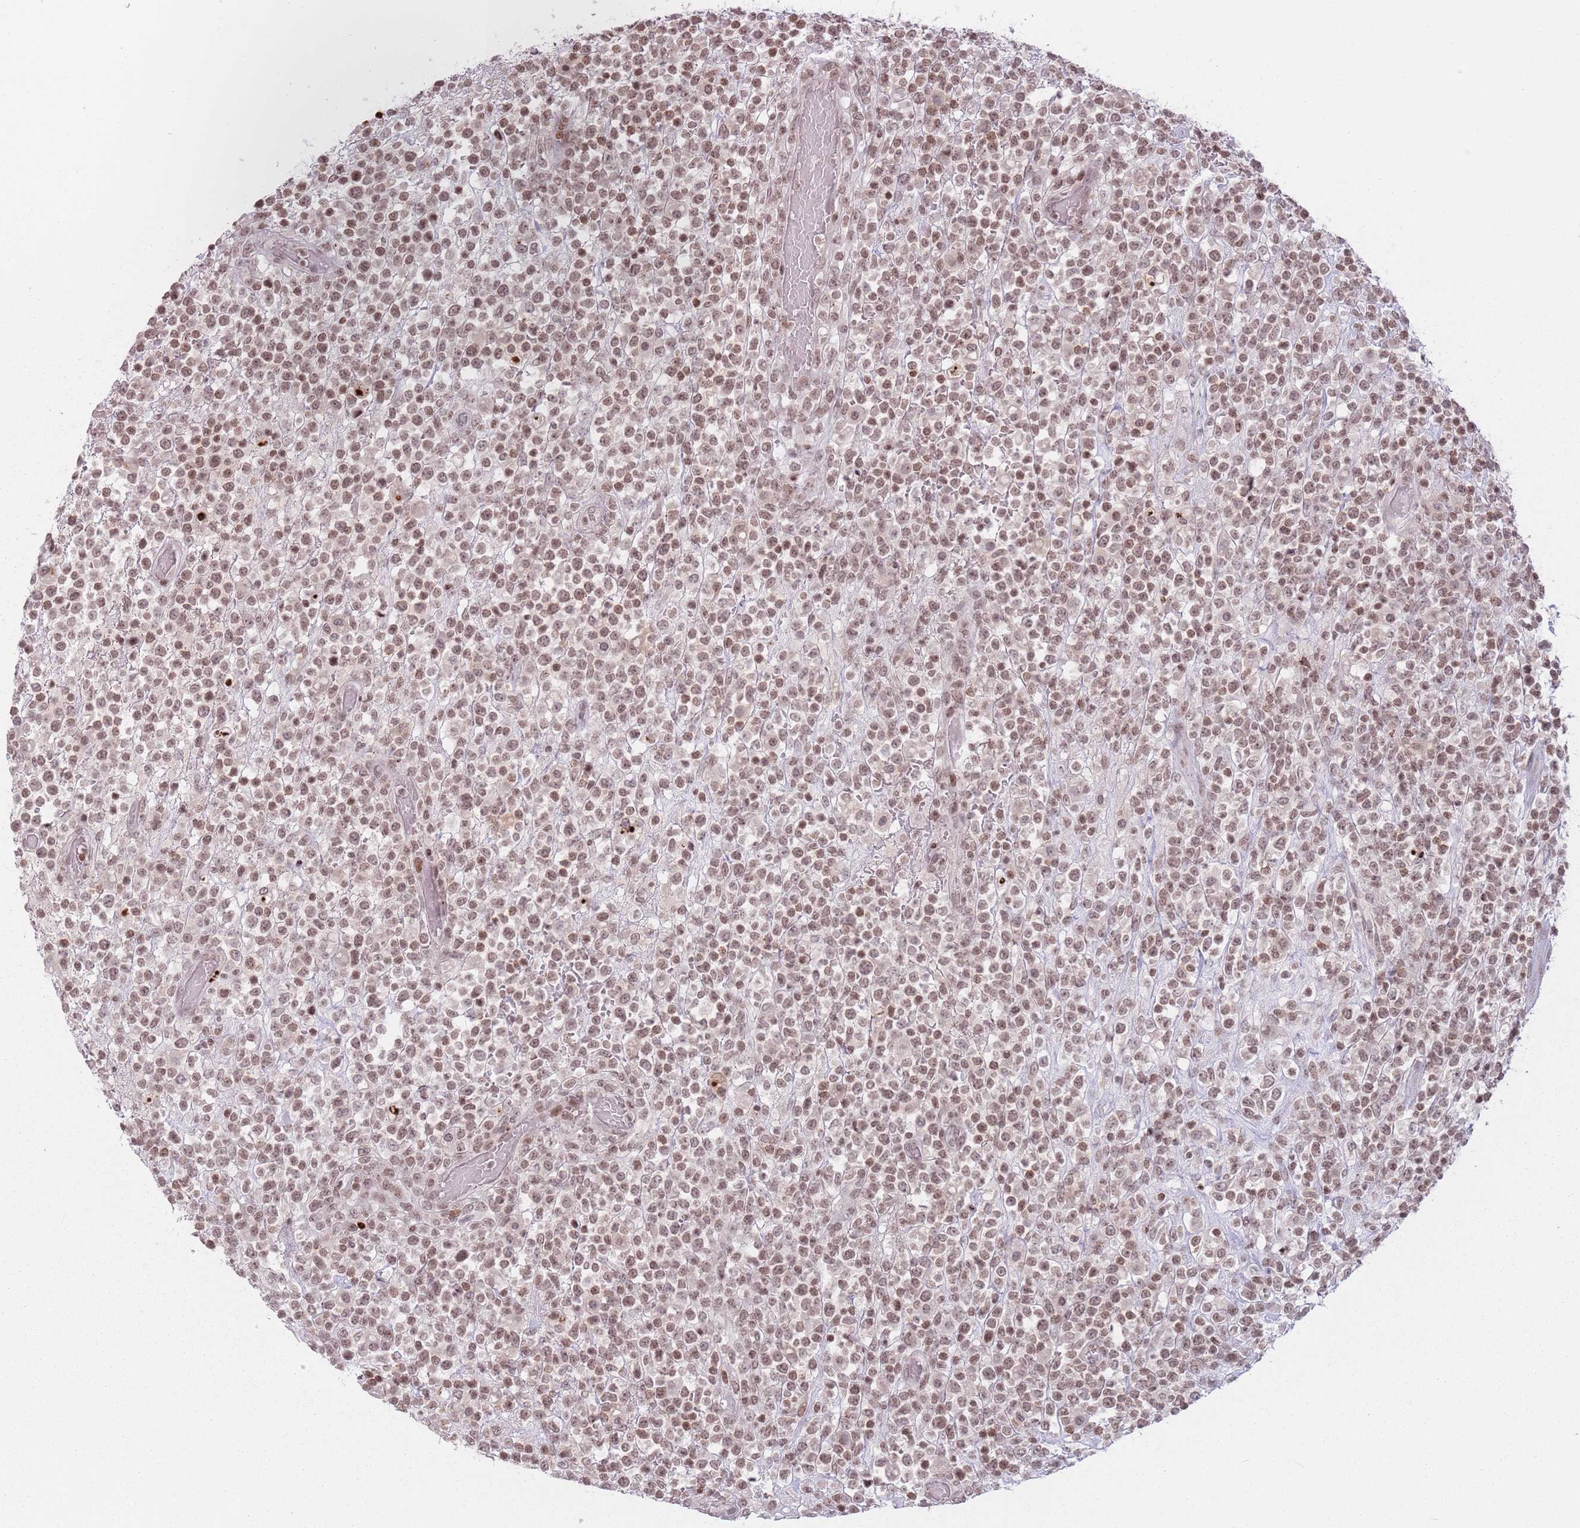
{"staining": {"intensity": "moderate", "quantity": ">75%", "location": "nuclear"}, "tissue": "lymphoma", "cell_type": "Tumor cells", "image_type": "cancer", "snomed": [{"axis": "morphology", "description": "Malignant lymphoma, non-Hodgkin's type, High grade"}, {"axis": "topography", "description": "Colon"}], "caption": "Moderate nuclear expression is seen in approximately >75% of tumor cells in high-grade malignant lymphoma, non-Hodgkin's type. The staining was performed using DAB (3,3'-diaminobenzidine), with brown indicating positive protein expression. Nuclei are stained blue with hematoxylin.", "gene": "SH3RF3", "patient": {"sex": "female", "age": 53}}